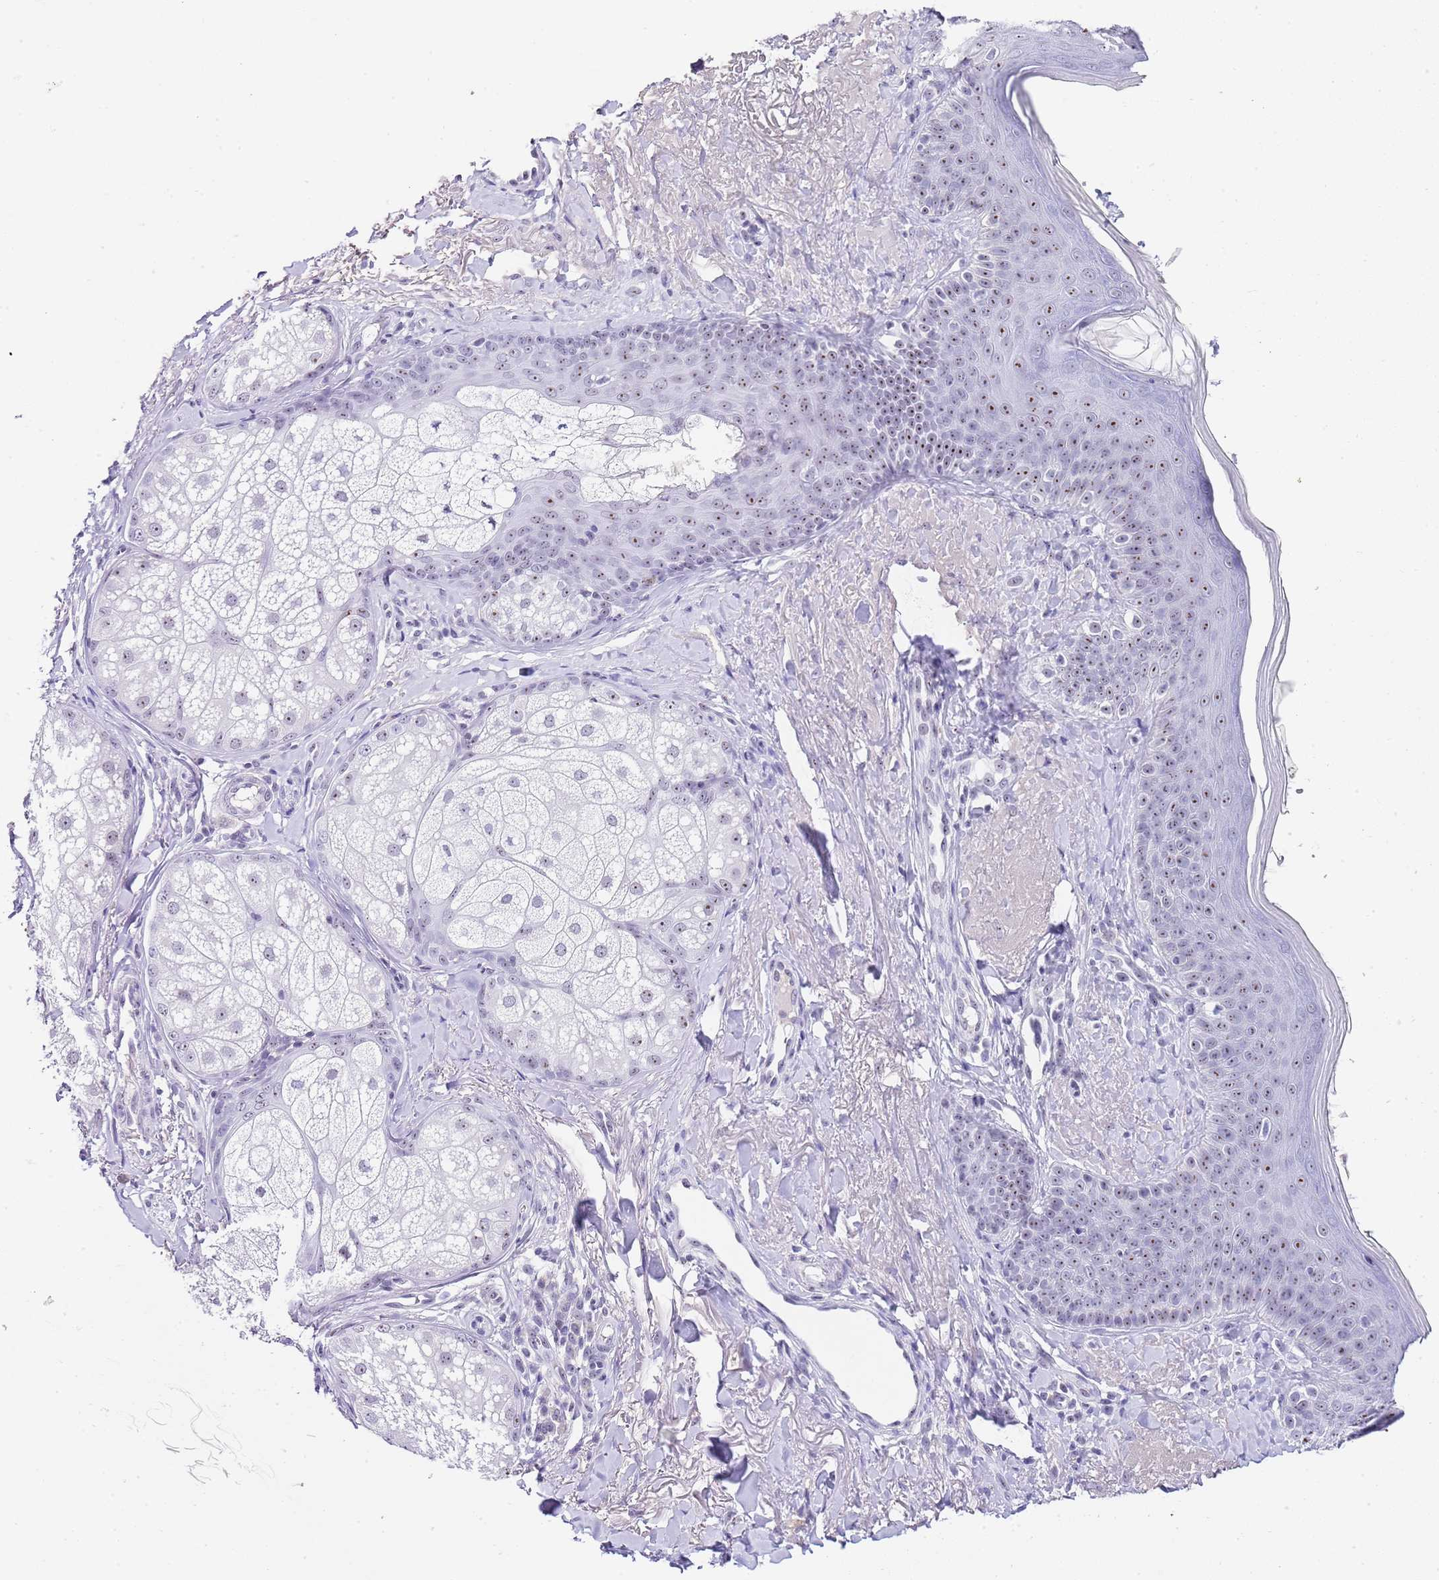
{"staining": {"intensity": "negative", "quantity": "none", "location": "none"}, "tissue": "skin", "cell_type": "Fibroblasts", "image_type": "normal", "snomed": [{"axis": "morphology", "description": "Normal tissue, NOS"}, {"axis": "topography", "description": "Skin"}], "caption": "Benign skin was stained to show a protein in brown. There is no significant positivity in fibroblasts. (Stains: DAB (3,3'-diaminobenzidine) immunohistochemistry with hematoxylin counter stain, Microscopy: brightfield microscopy at high magnification).", "gene": "NOP56", "patient": {"sex": "male", "age": 57}}